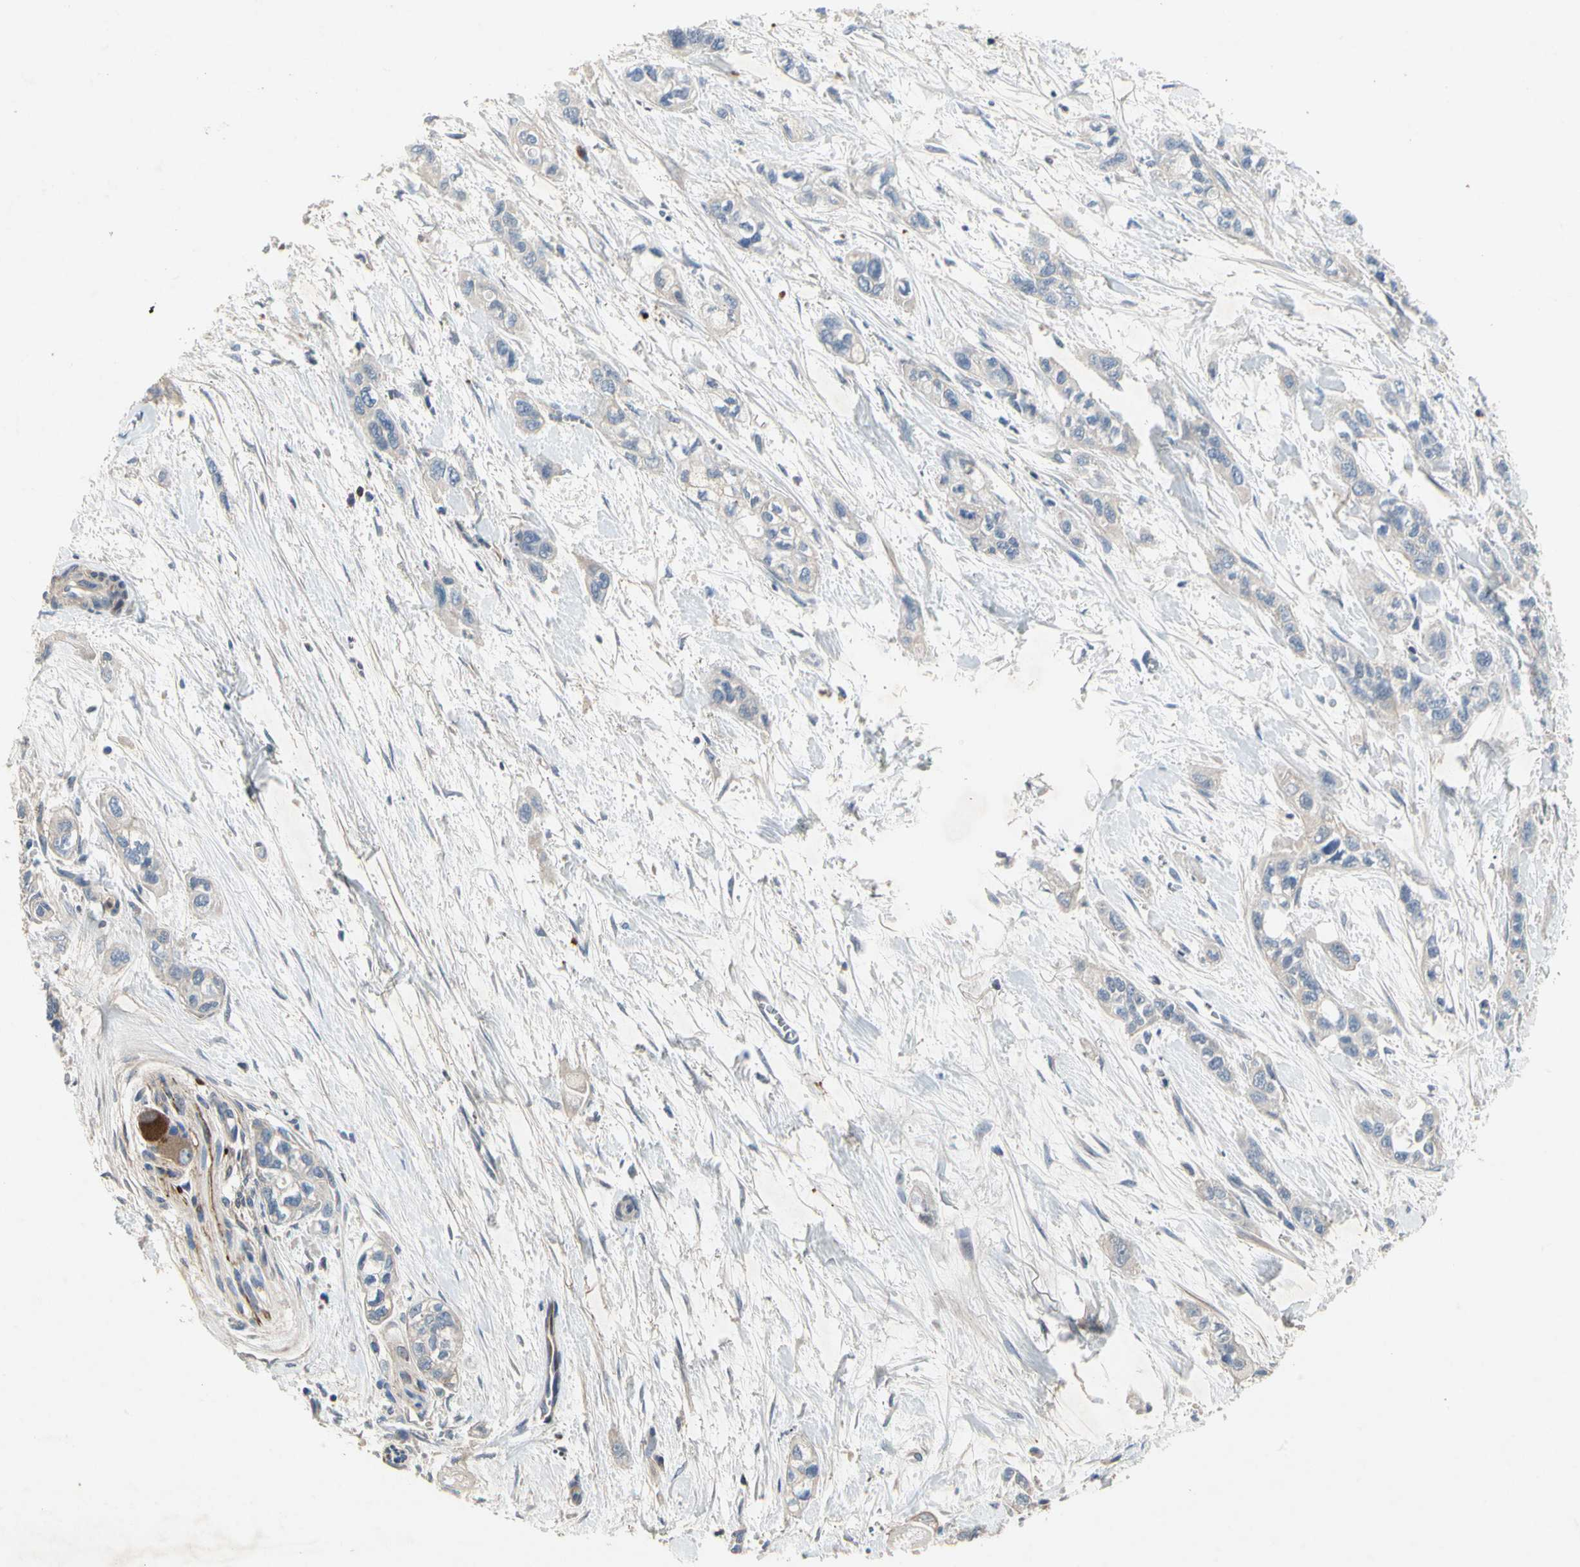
{"staining": {"intensity": "negative", "quantity": "none", "location": "none"}, "tissue": "pancreatic cancer", "cell_type": "Tumor cells", "image_type": "cancer", "snomed": [{"axis": "morphology", "description": "Adenocarcinoma, NOS"}, {"axis": "topography", "description": "Pancreas"}], "caption": "This is an immunohistochemistry (IHC) image of human pancreatic cancer. There is no staining in tumor cells.", "gene": "CRTAC1", "patient": {"sex": "male", "age": 74}}